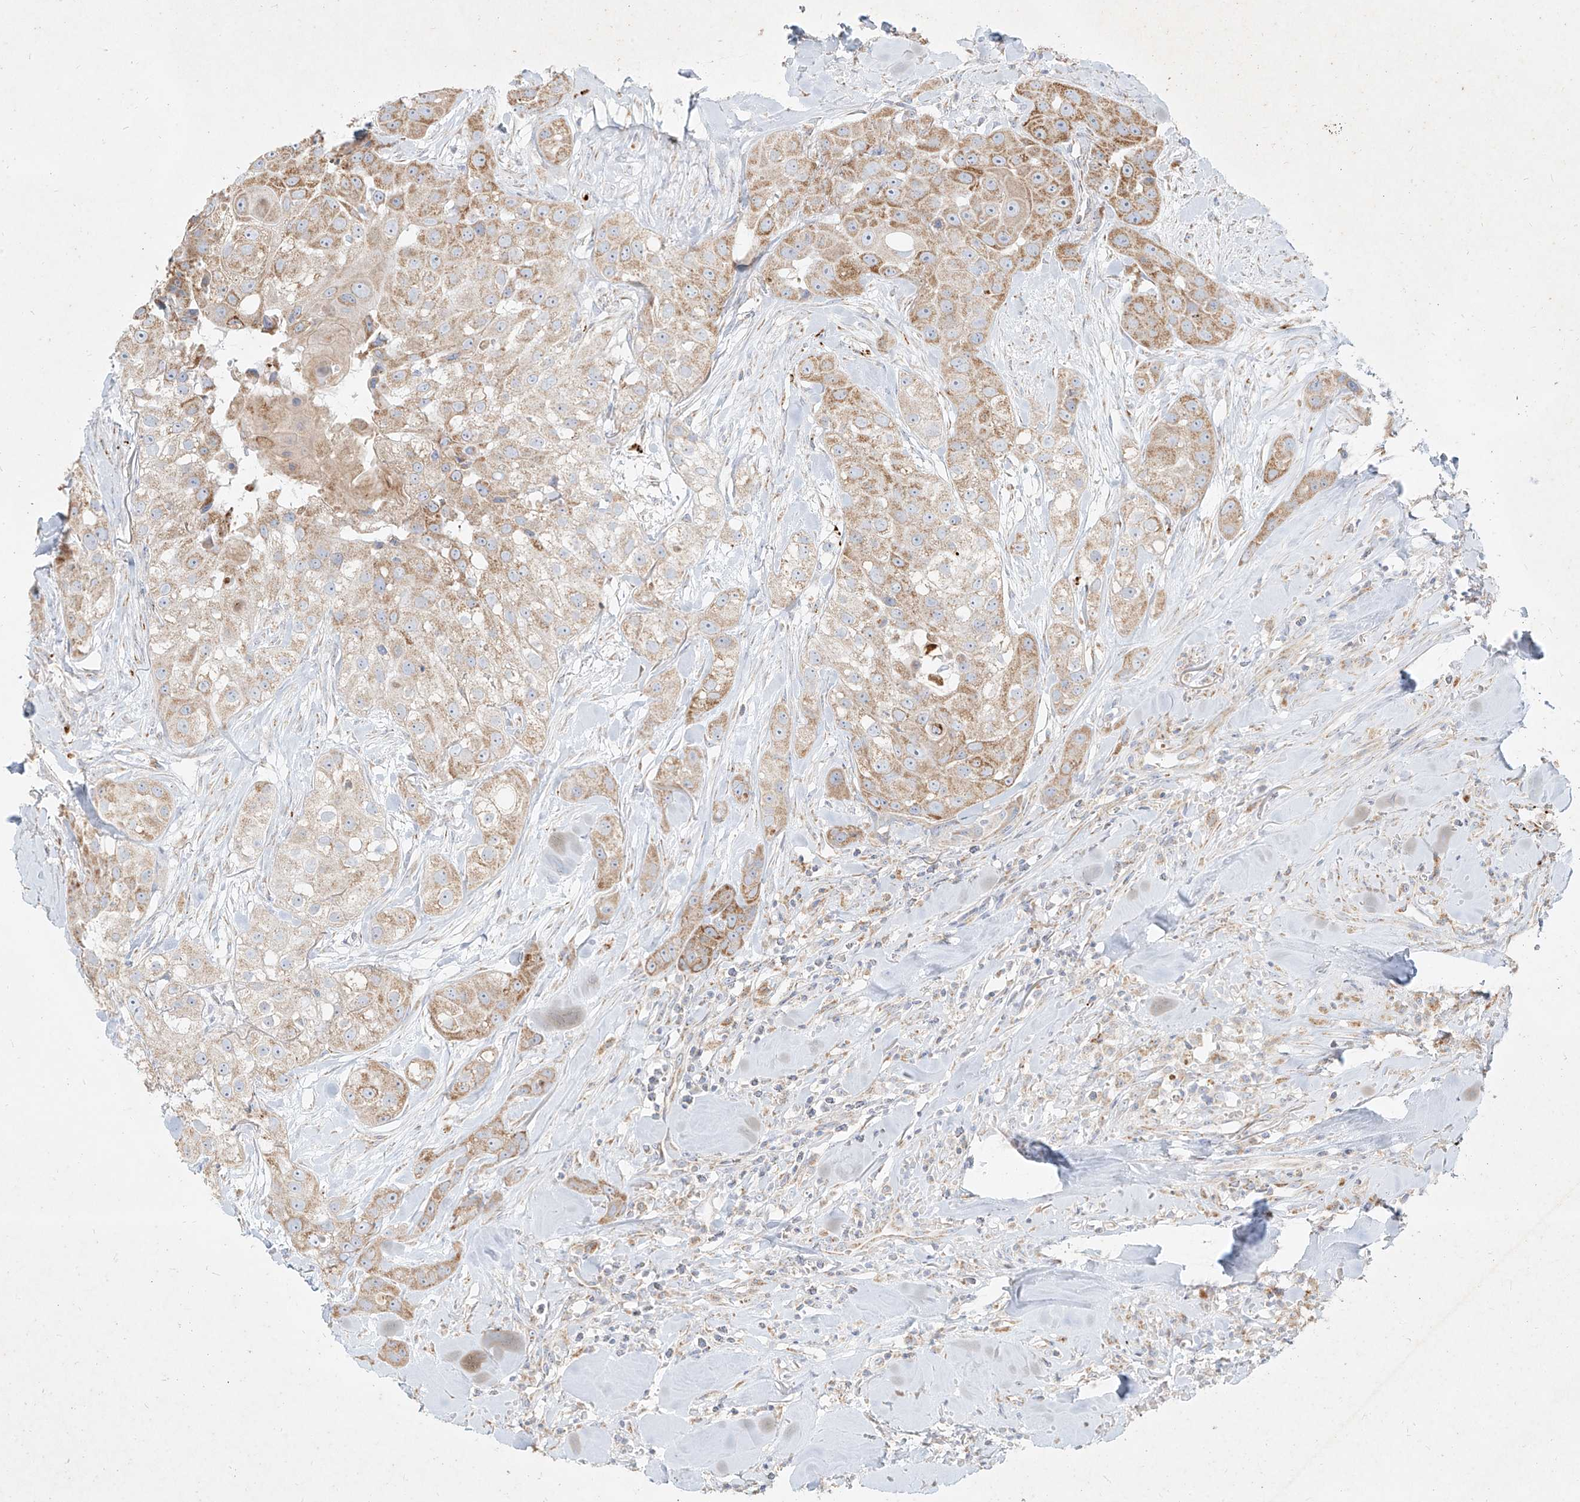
{"staining": {"intensity": "moderate", "quantity": "25%-75%", "location": "cytoplasmic/membranous"}, "tissue": "head and neck cancer", "cell_type": "Tumor cells", "image_type": "cancer", "snomed": [{"axis": "morphology", "description": "Normal tissue, NOS"}, {"axis": "morphology", "description": "Squamous cell carcinoma, NOS"}, {"axis": "topography", "description": "Skeletal muscle"}, {"axis": "topography", "description": "Head-Neck"}], "caption": "A histopathology image showing moderate cytoplasmic/membranous expression in about 25%-75% of tumor cells in squamous cell carcinoma (head and neck), as visualized by brown immunohistochemical staining.", "gene": "MTX2", "patient": {"sex": "male", "age": 51}}